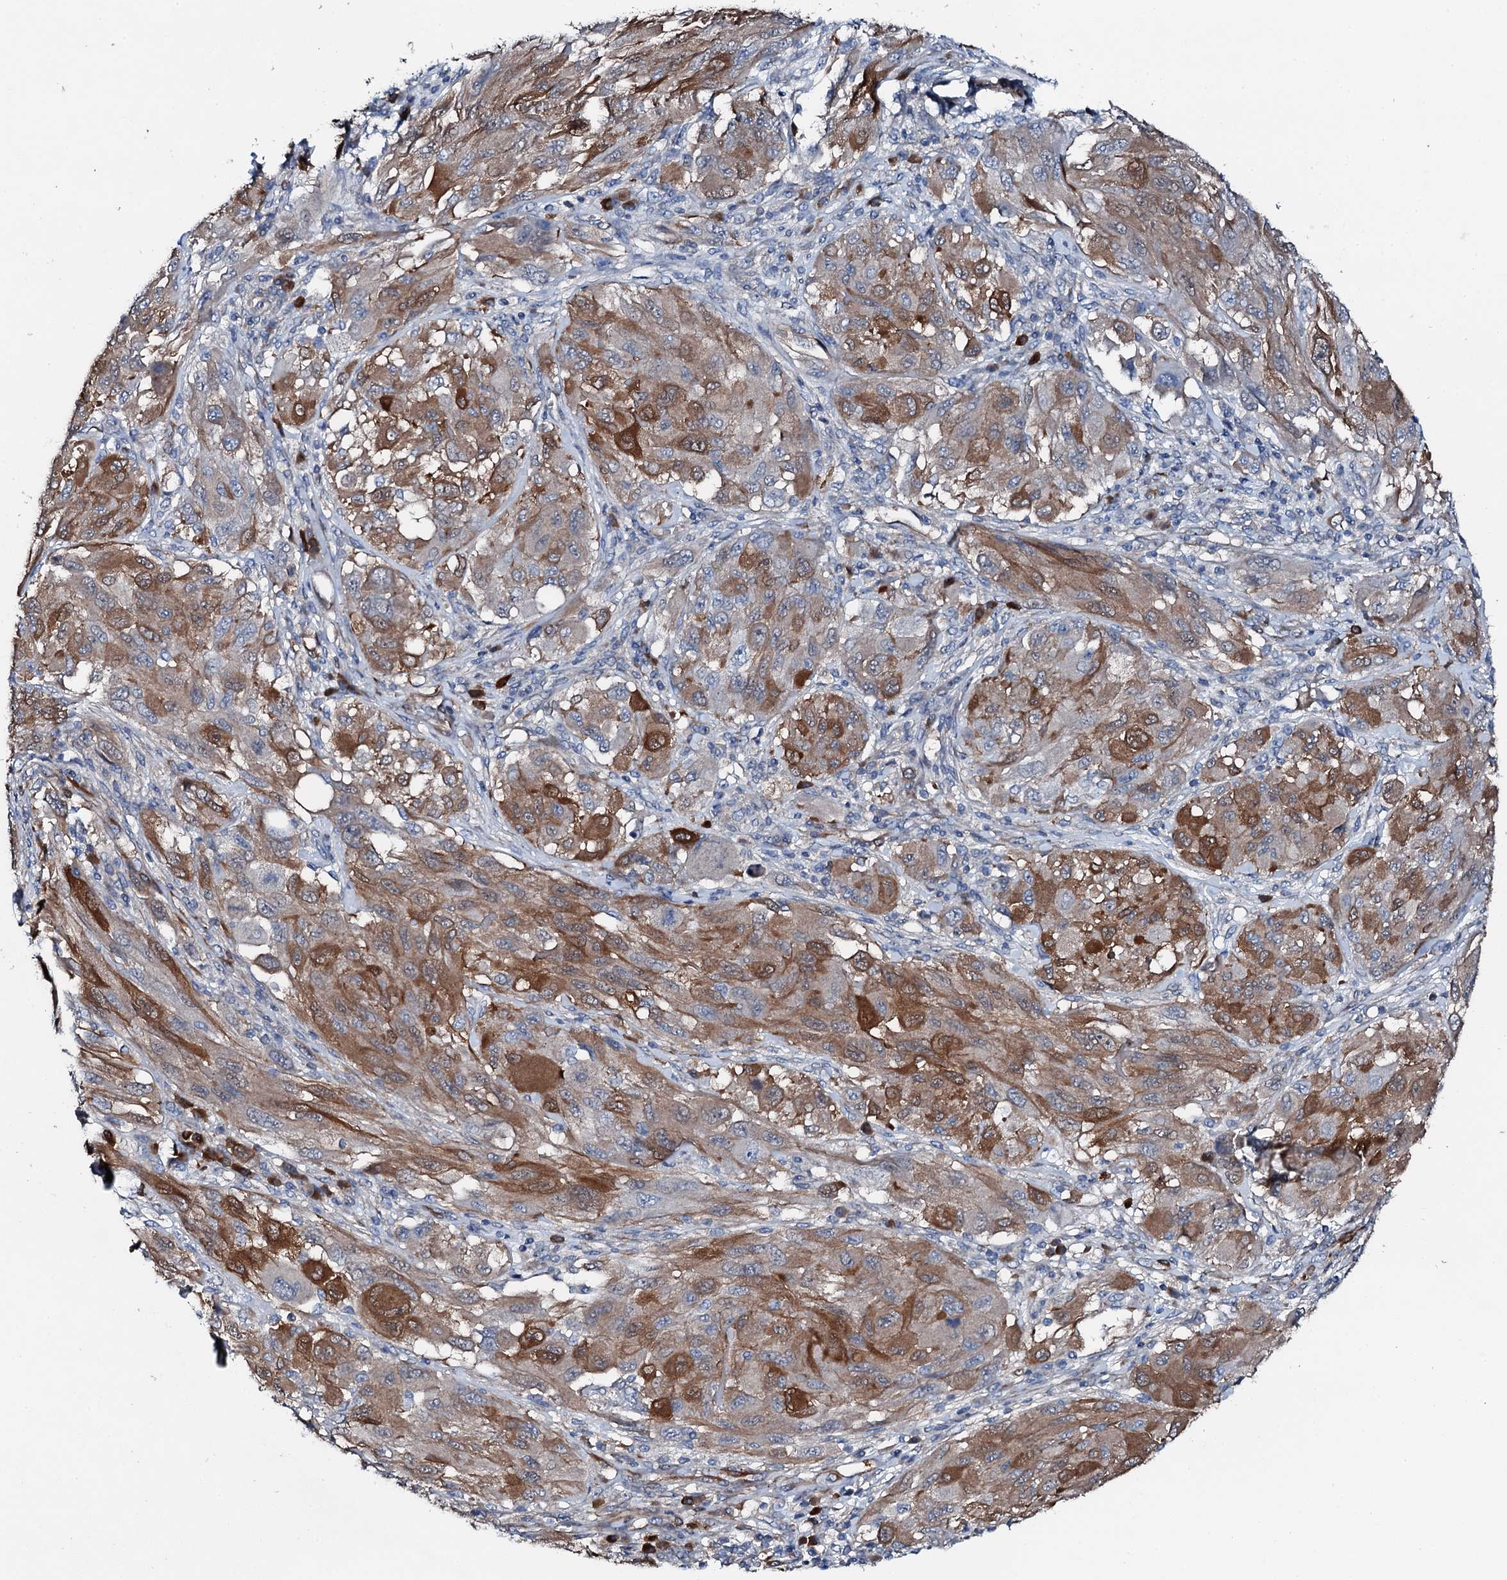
{"staining": {"intensity": "moderate", "quantity": ">75%", "location": "cytoplasmic/membranous"}, "tissue": "melanoma", "cell_type": "Tumor cells", "image_type": "cancer", "snomed": [{"axis": "morphology", "description": "Malignant melanoma, NOS"}, {"axis": "topography", "description": "Skin"}], "caption": "Human melanoma stained for a protein (brown) reveals moderate cytoplasmic/membranous positive expression in about >75% of tumor cells.", "gene": "GFOD2", "patient": {"sex": "female", "age": 91}}